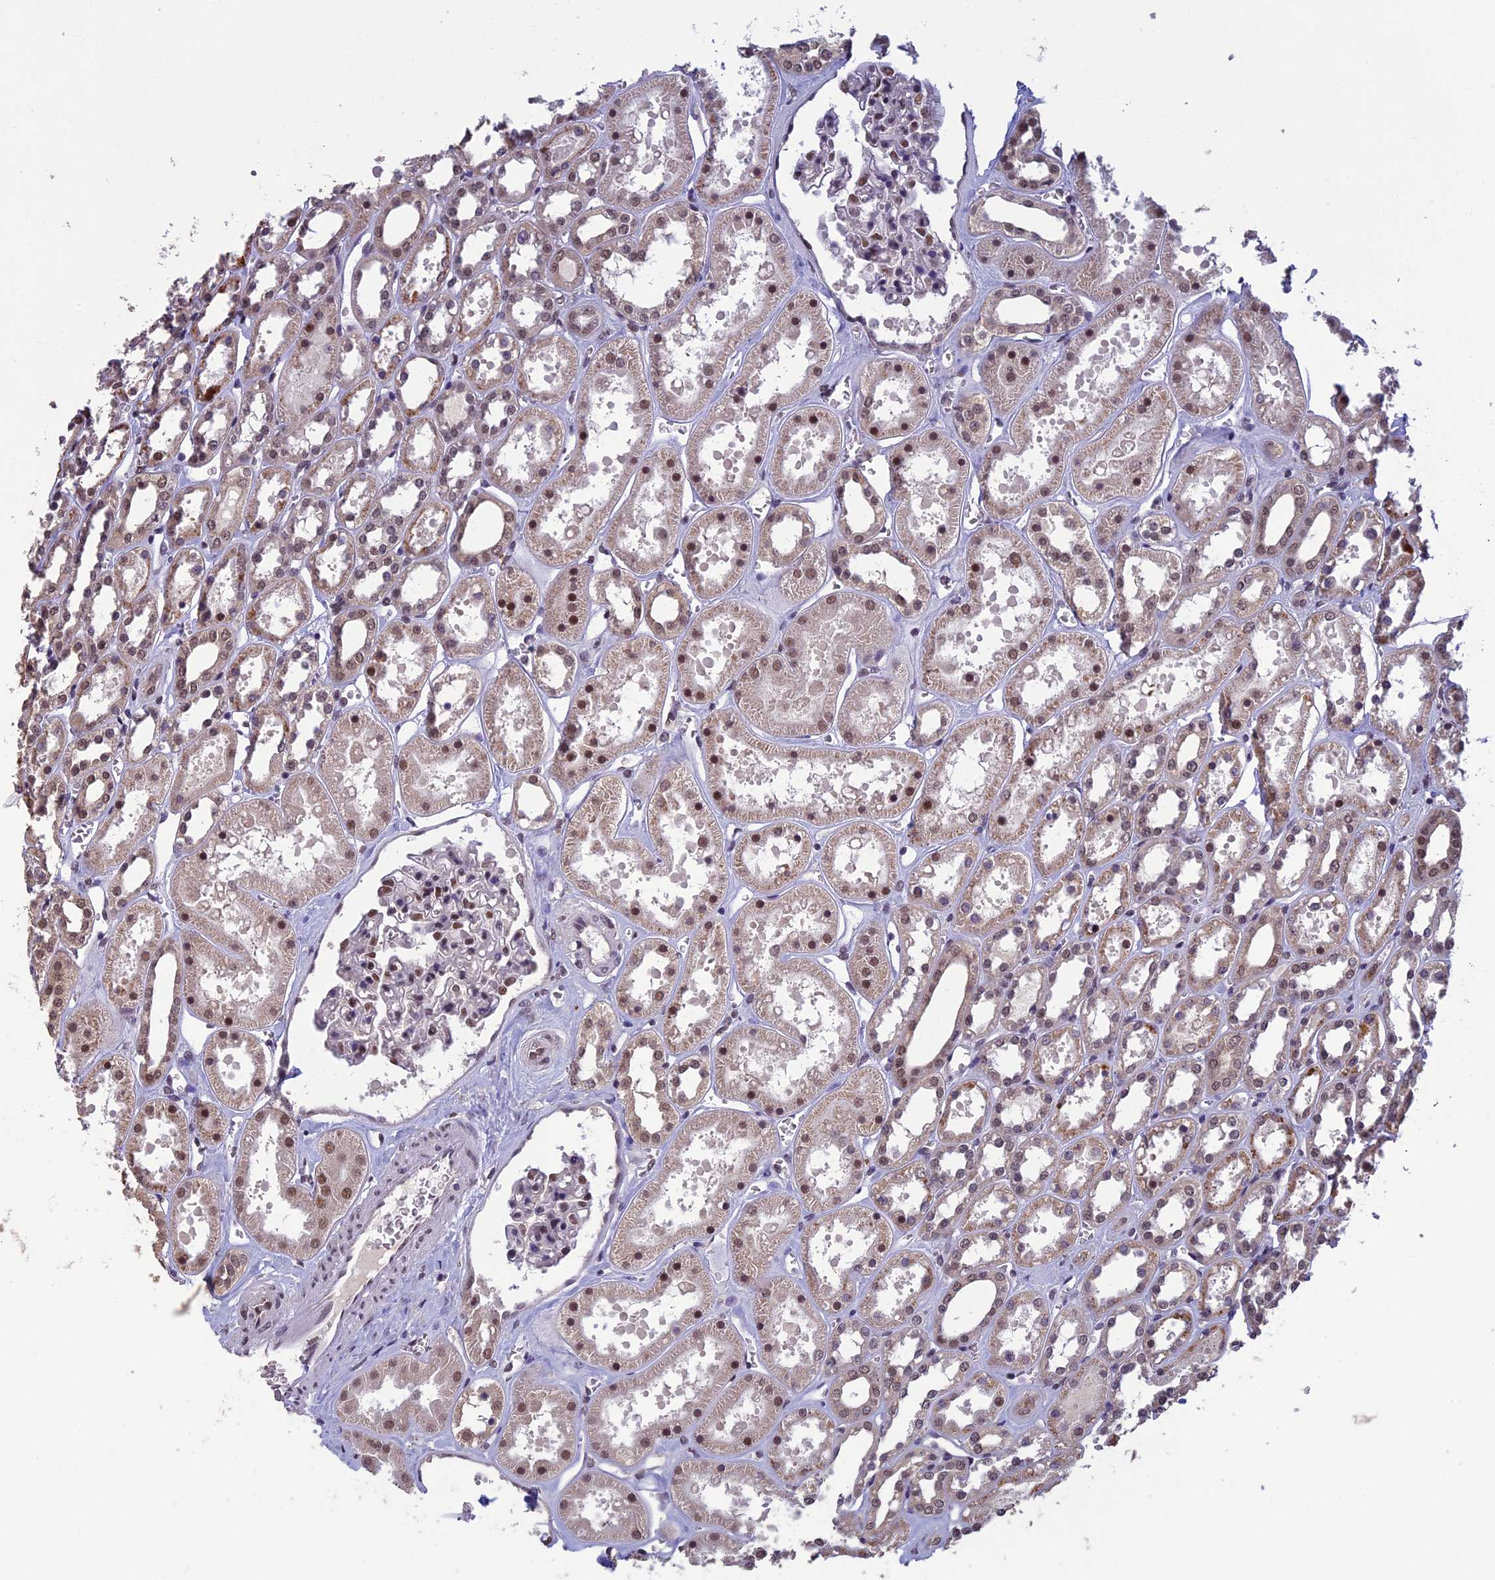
{"staining": {"intensity": "moderate", "quantity": "<25%", "location": "nuclear"}, "tissue": "kidney", "cell_type": "Cells in glomeruli", "image_type": "normal", "snomed": [{"axis": "morphology", "description": "Normal tissue, NOS"}, {"axis": "topography", "description": "Kidney"}], "caption": "A high-resolution photomicrograph shows IHC staining of benign kidney, which reveals moderate nuclear staining in about <25% of cells in glomeruli.", "gene": "RNF40", "patient": {"sex": "female", "age": 41}}